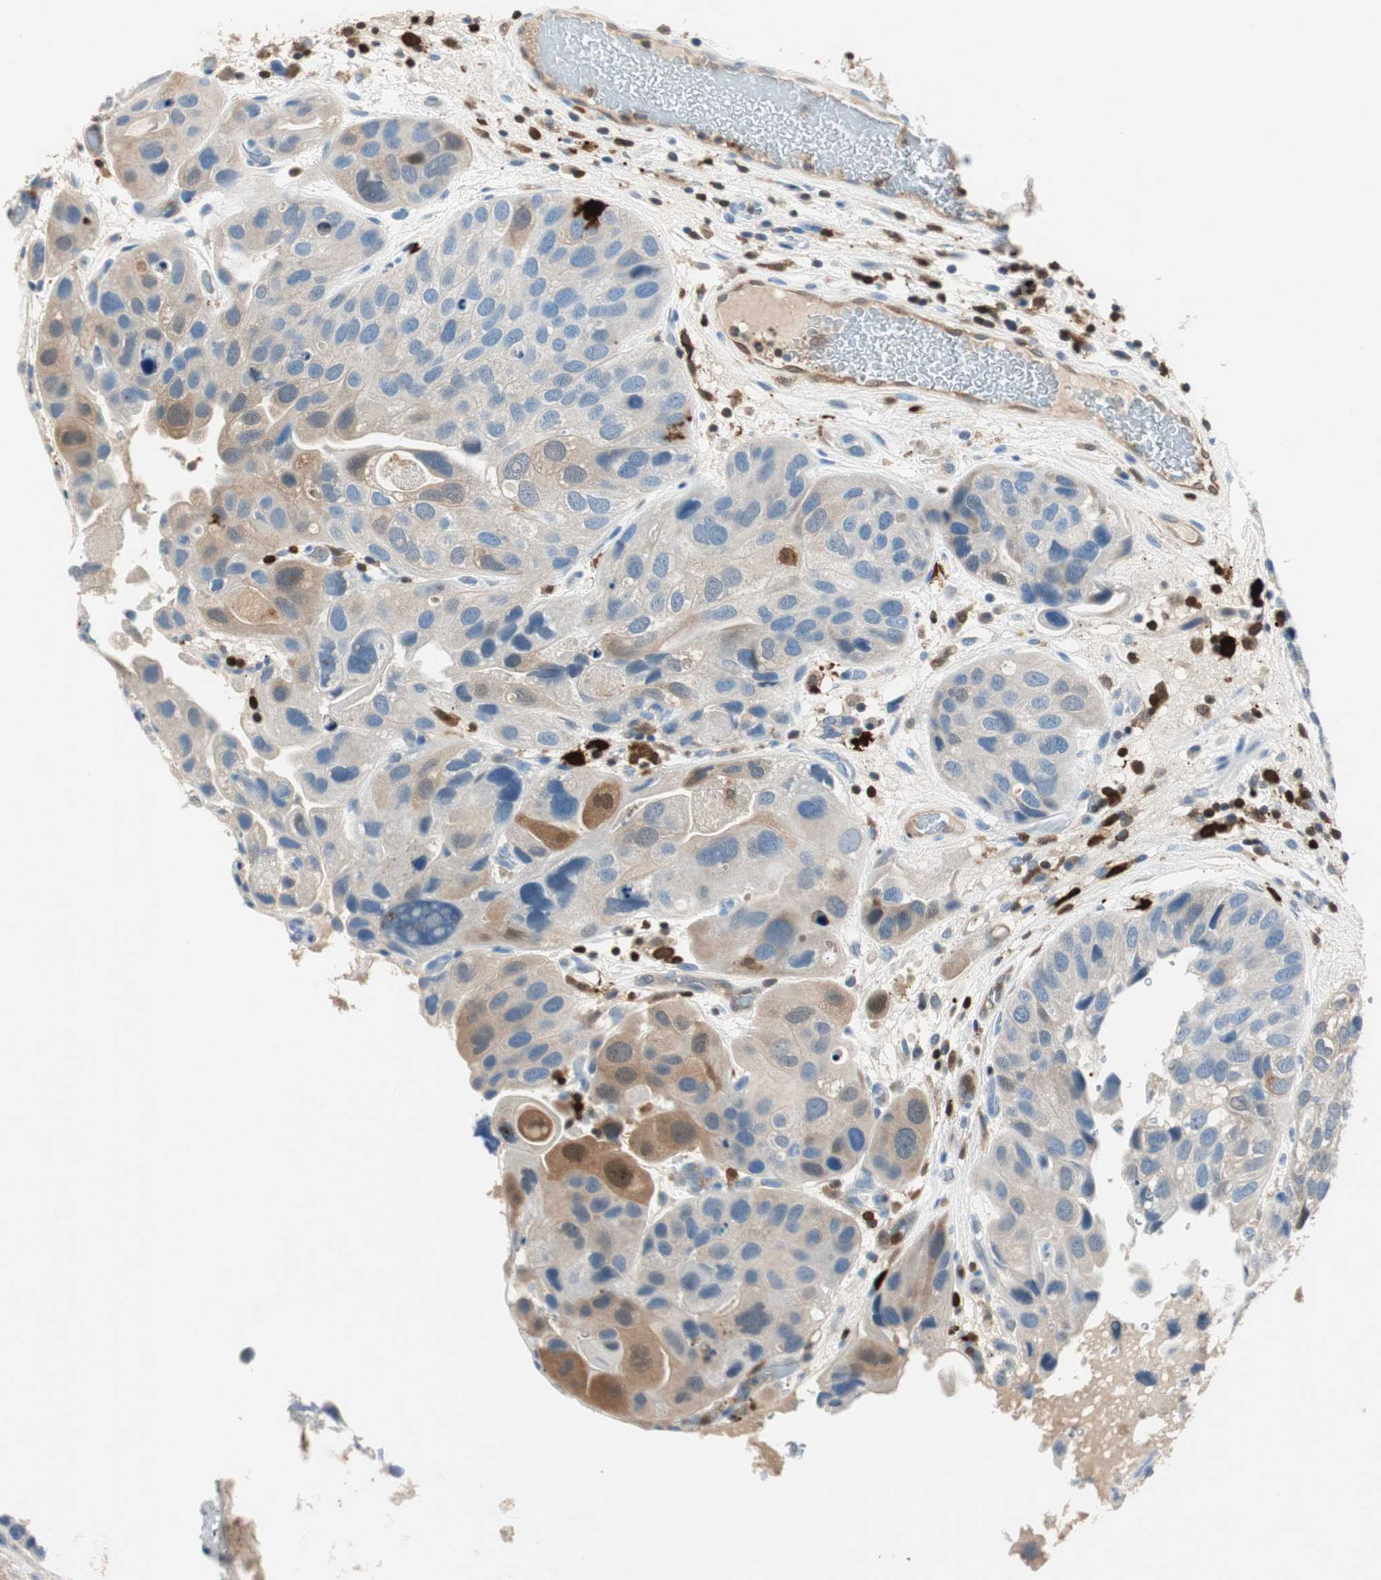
{"staining": {"intensity": "moderate", "quantity": "<25%", "location": "cytoplasmic/membranous"}, "tissue": "urothelial cancer", "cell_type": "Tumor cells", "image_type": "cancer", "snomed": [{"axis": "morphology", "description": "Urothelial carcinoma, High grade"}, {"axis": "topography", "description": "Urinary bladder"}], "caption": "A brown stain labels moderate cytoplasmic/membranous positivity of a protein in human urothelial carcinoma (high-grade) tumor cells.", "gene": "COTL1", "patient": {"sex": "female", "age": 64}}